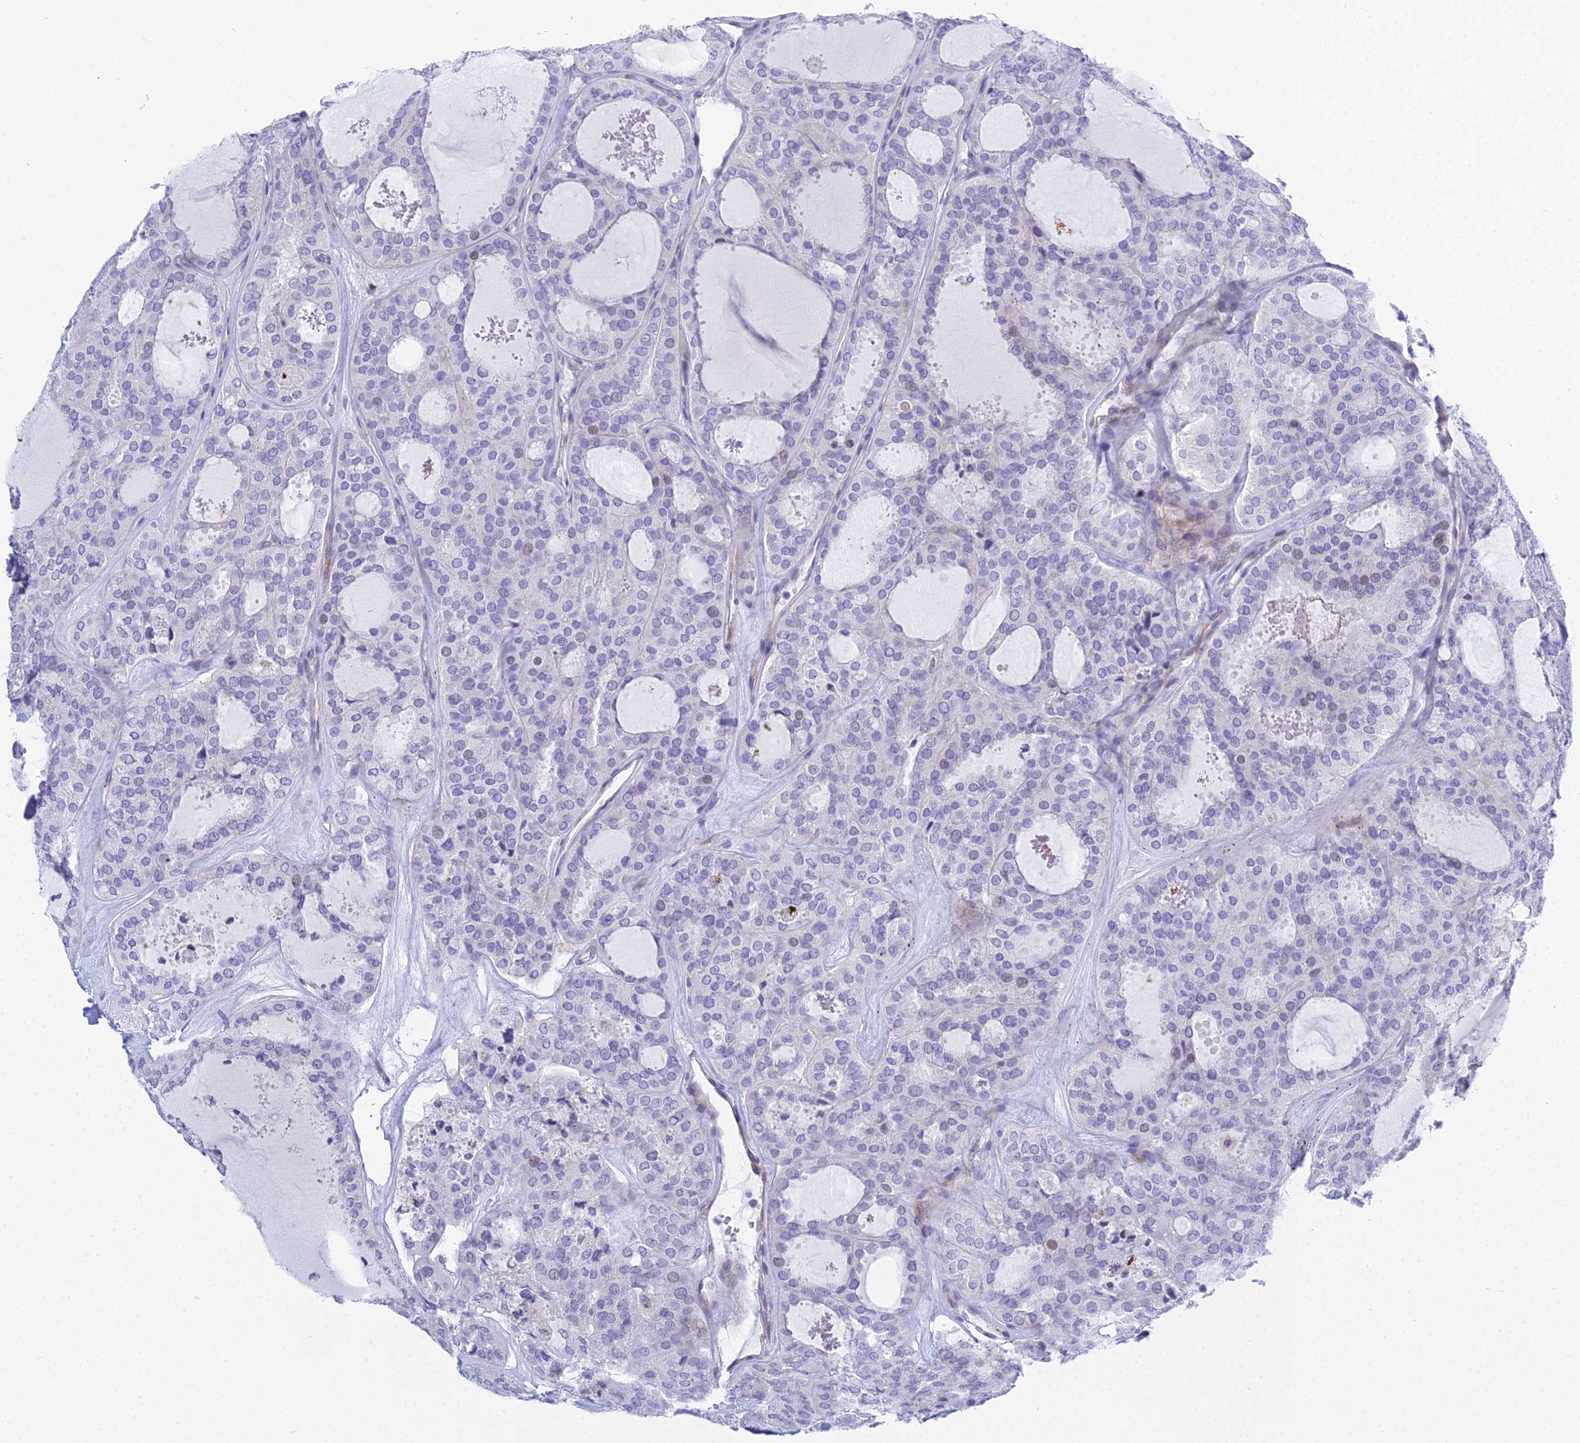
{"staining": {"intensity": "negative", "quantity": "none", "location": "none"}, "tissue": "thyroid cancer", "cell_type": "Tumor cells", "image_type": "cancer", "snomed": [{"axis": "morphology", "description": "Follicular adenoma carcinoma, NOS"}, {"axis": "topography", "description": "Thyroid gland"}], "caption": "Tumor cells are negative for protein expression in human thyroid follicular adenoma carcinoma.", "gene": "PRR13", "patient": {"sex": "male", "age": 75}}